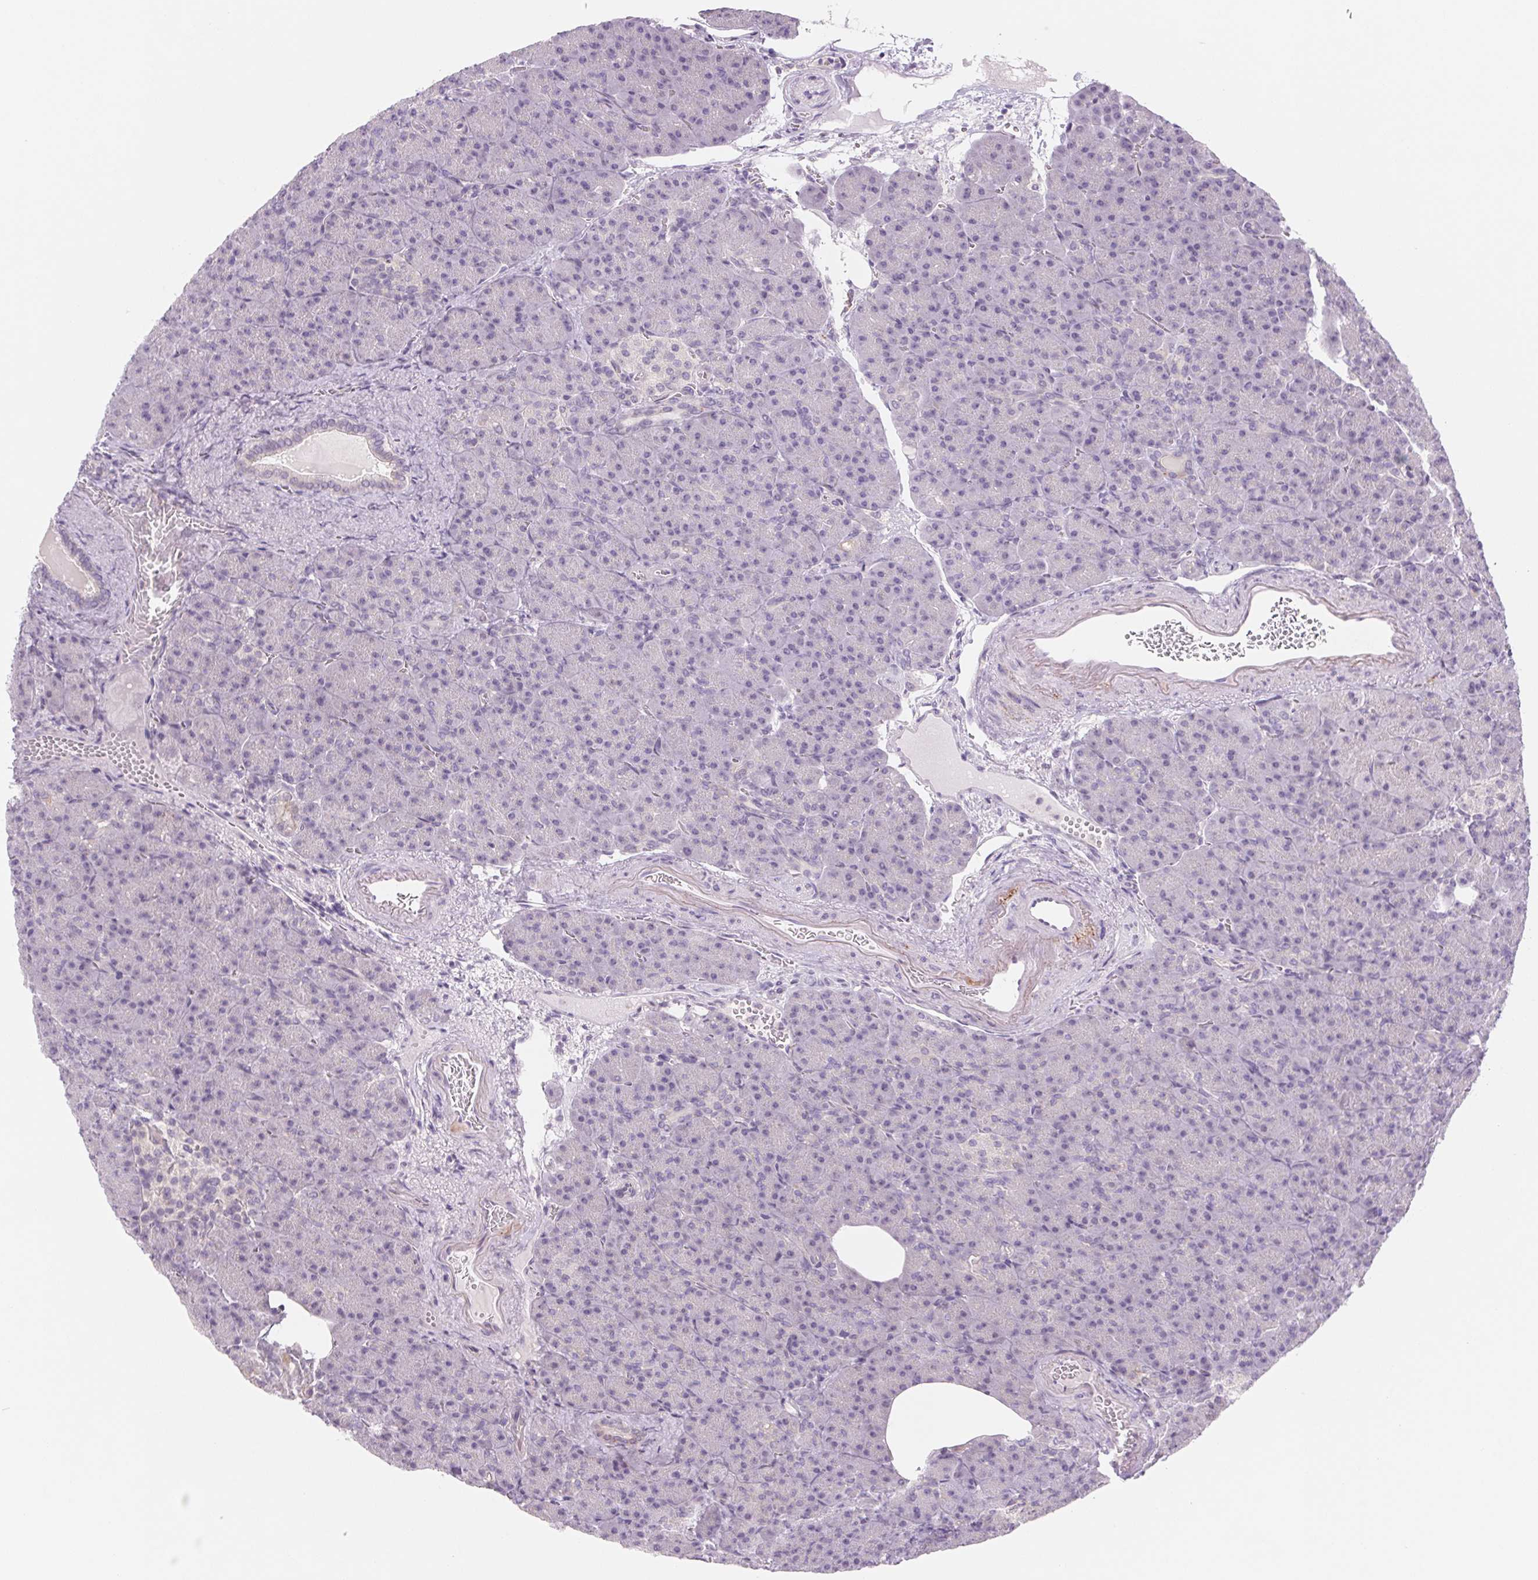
{"staining": {"intensity": "weak", "quantity": "<25%", "location": "cytoplasmic/membranous"}, "tissue": "pancreas", "cell_type": "Exocrine glandular cells", "image_type": "normal", "snomed": [{"axis": "morphology", "description": "Normal tissue, NOS"}, {"axis": "topography", "description": "Pancreas"}], "caption": "Normal pancreas was stained to show a protein in brown. There is no significant expression in exocrine glandular cells.", "gene": "KRT1", "patient": {"sex": "female", "age": 74}}